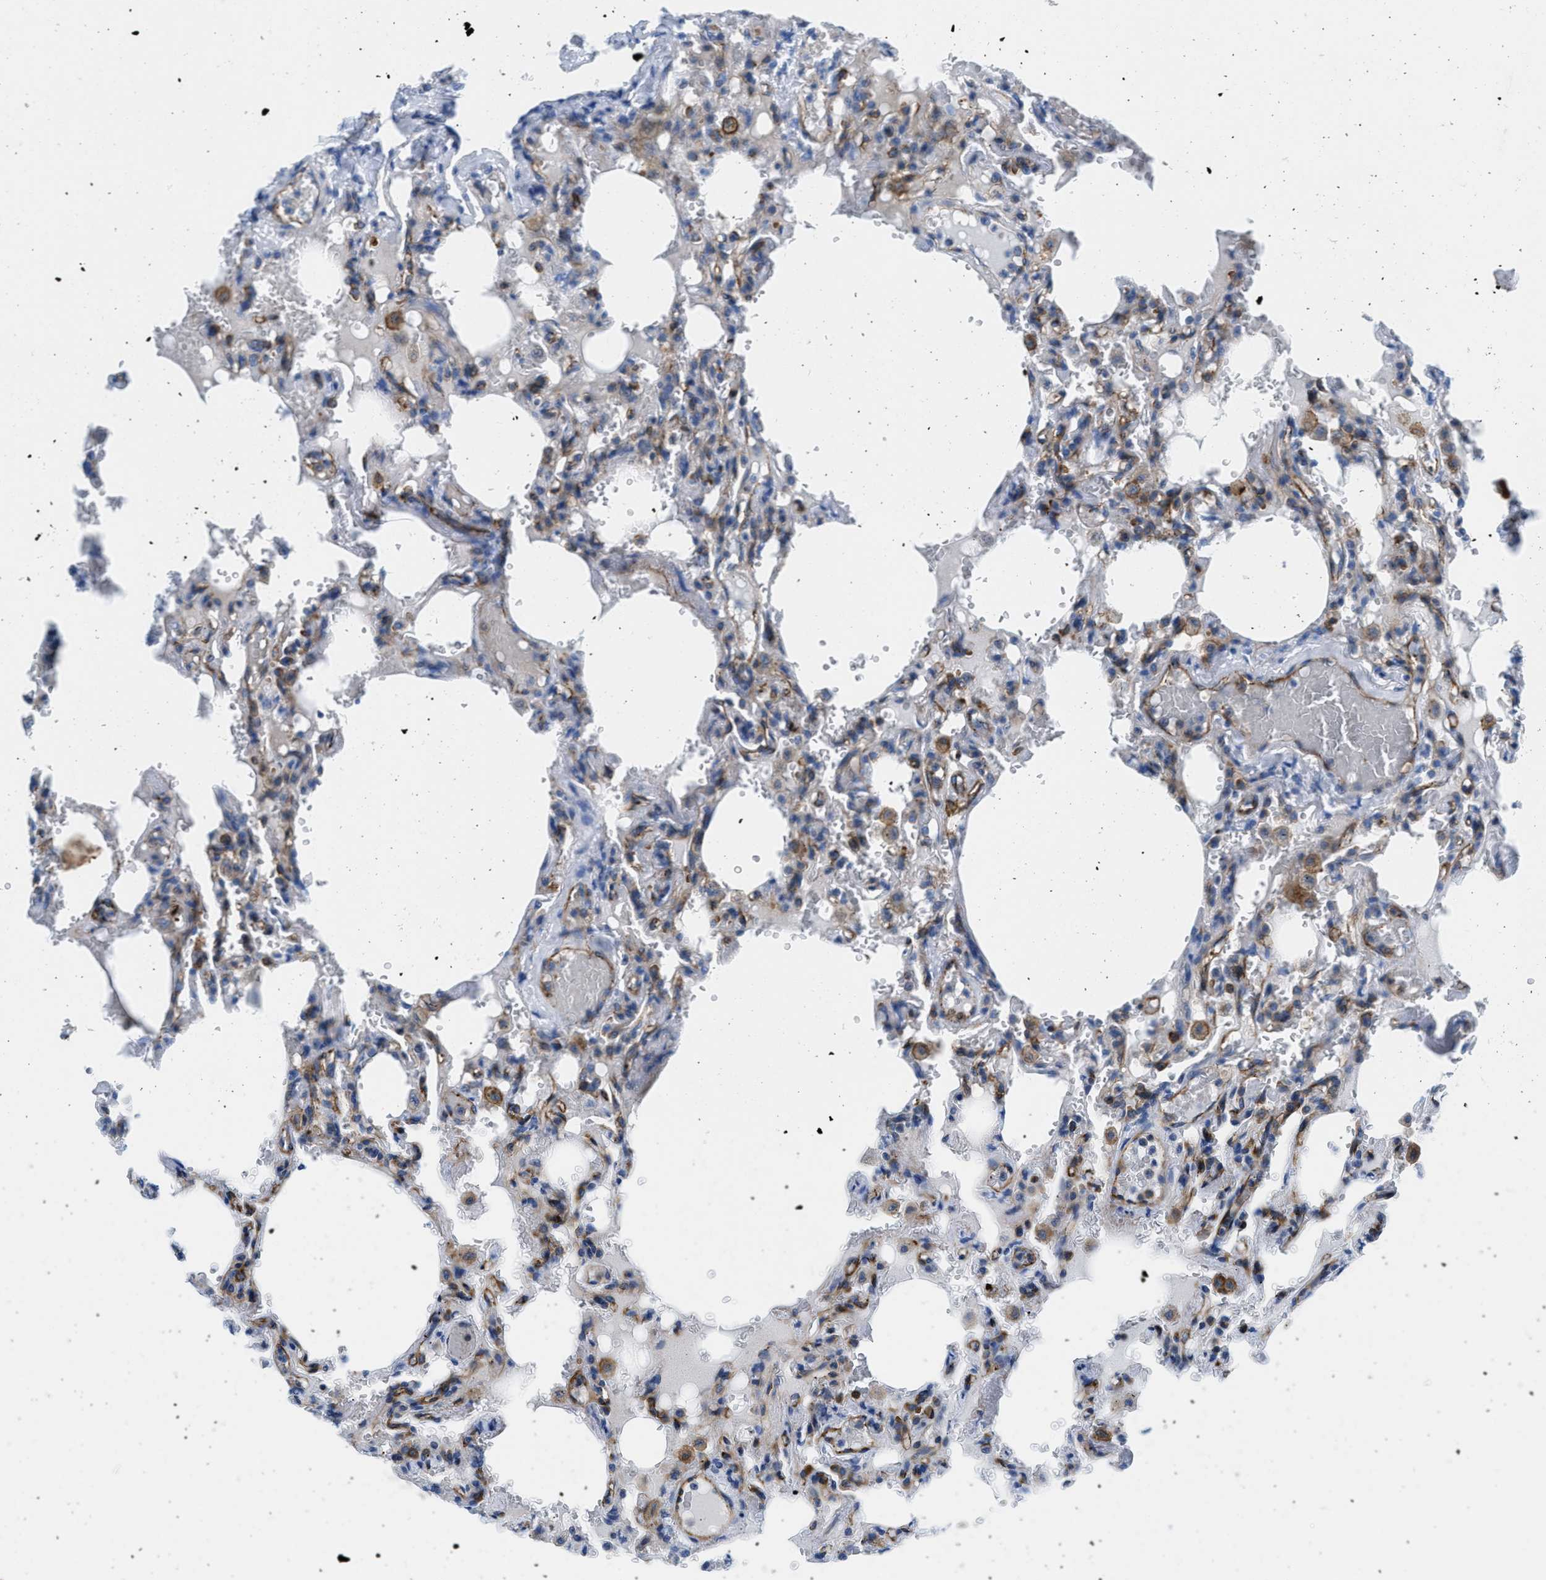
{"staining": {"intensity": "moderate", "quantity": "25%-75%", "location": "cytoplasmic/membranous"}, "tissue": "lung", "cell_type": "Alveolar cells", "image_type": "normal", "snomed": [{"axis": "morphology", "description": "Normal tissue, NOS"}, {"axis": "topography", "description": "Lung"}], "caption": "Protein staining of unremarkable lung demonstrates moderate cytoplasmic/membranous expression in about 25%-75% of alveolar cells.", "gene": "CUTA", "patient": {"sex": "male", "age": 21}}